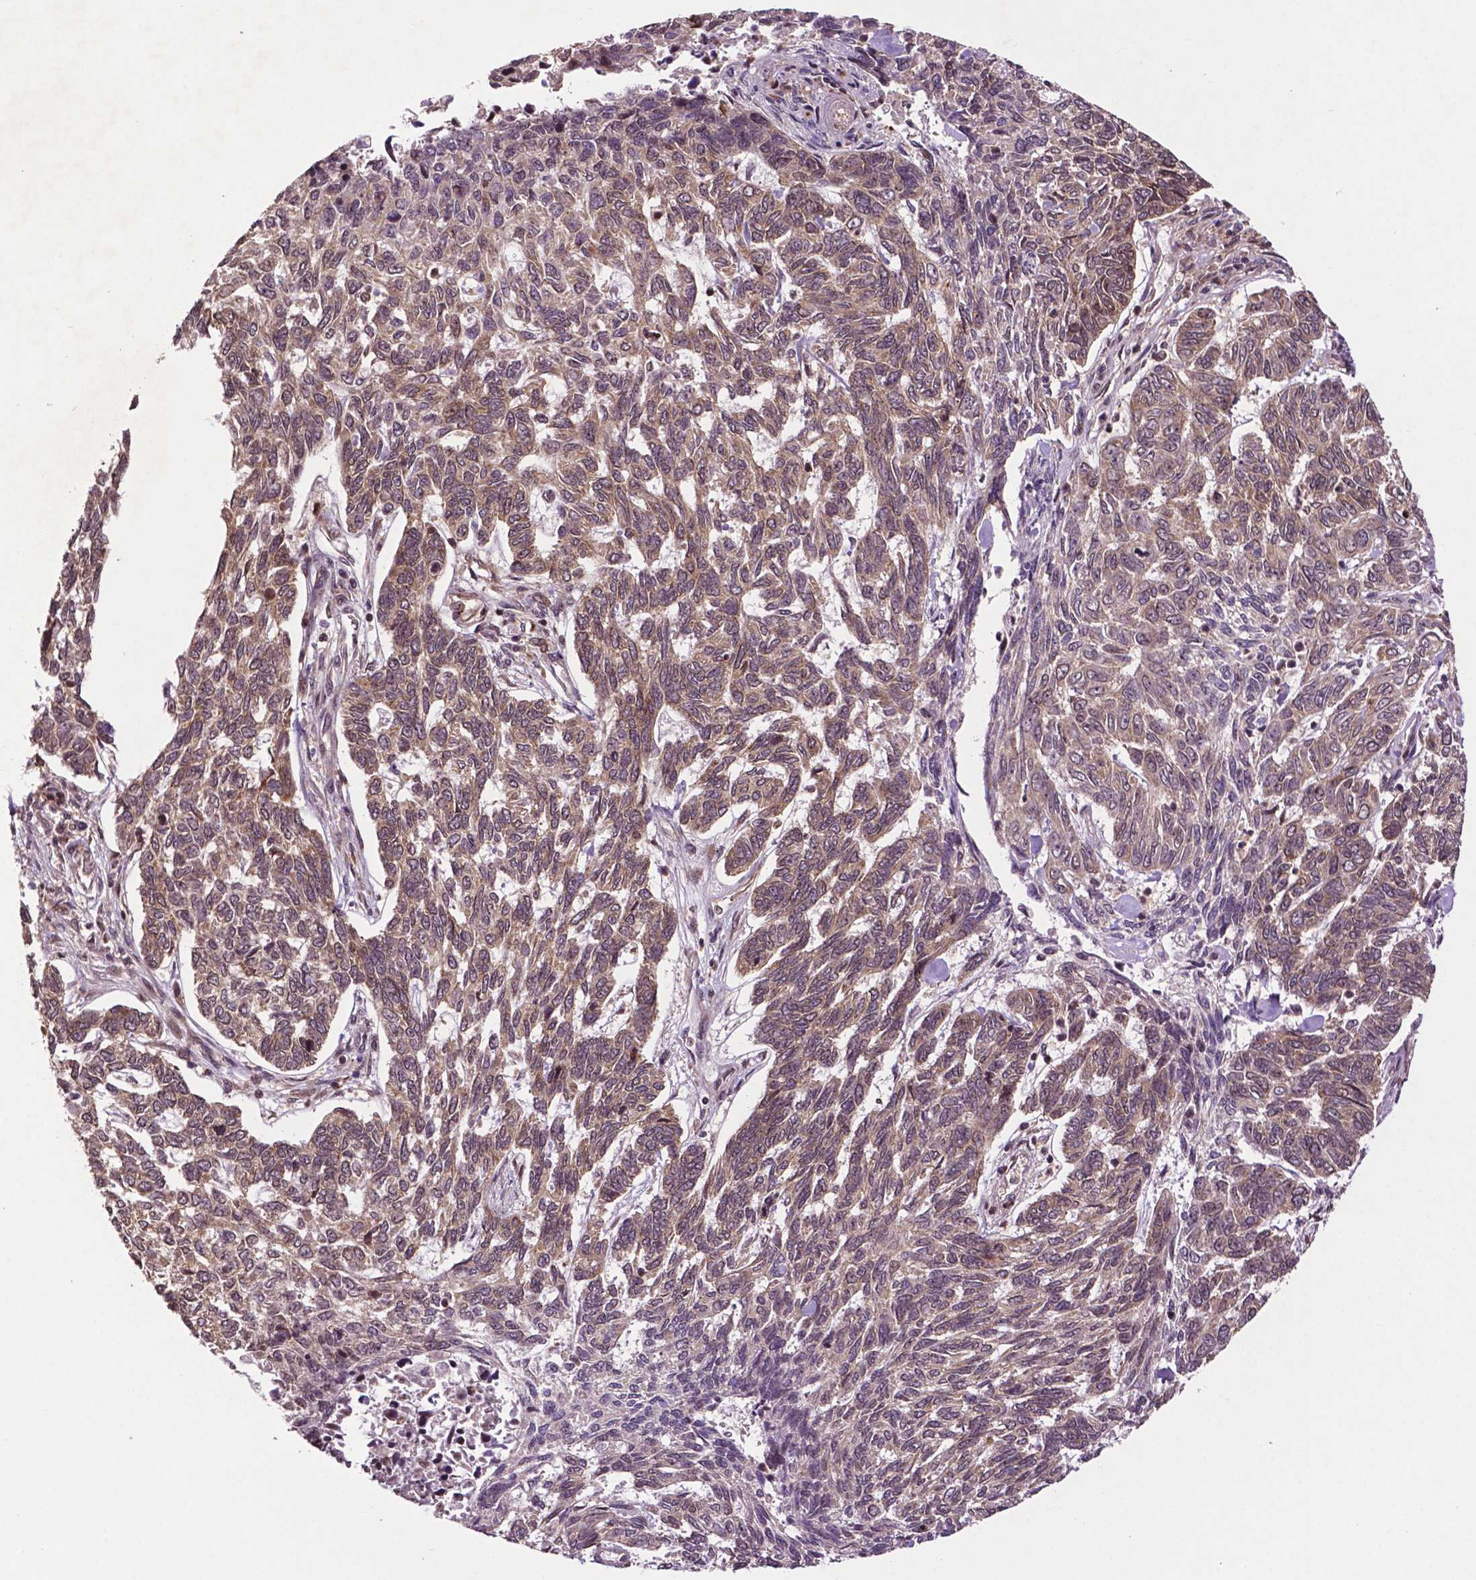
{"staining": {"intensity": "weak", "quantity": "25%-75%", "location": "cytoplasmic/membranous"}, "tissue": "skin cancer", "cell_type": "Tumor cells", "image_type": "cancer", "snomed": [{"axis": "morphology", "description": "Basal cell carcinoma"}, {"axis": "topography", "description": "Skin"}], "caption": "A photomicrograph showing weak cytoplasmic/membranous staining in about 25%-75% of tumor cells in skin cancer (basal cell carcinoma), as visualized by brown immunohistochemical staining.", "gene": "TMX2", "patient": {"sex": "female", "age": 65}}